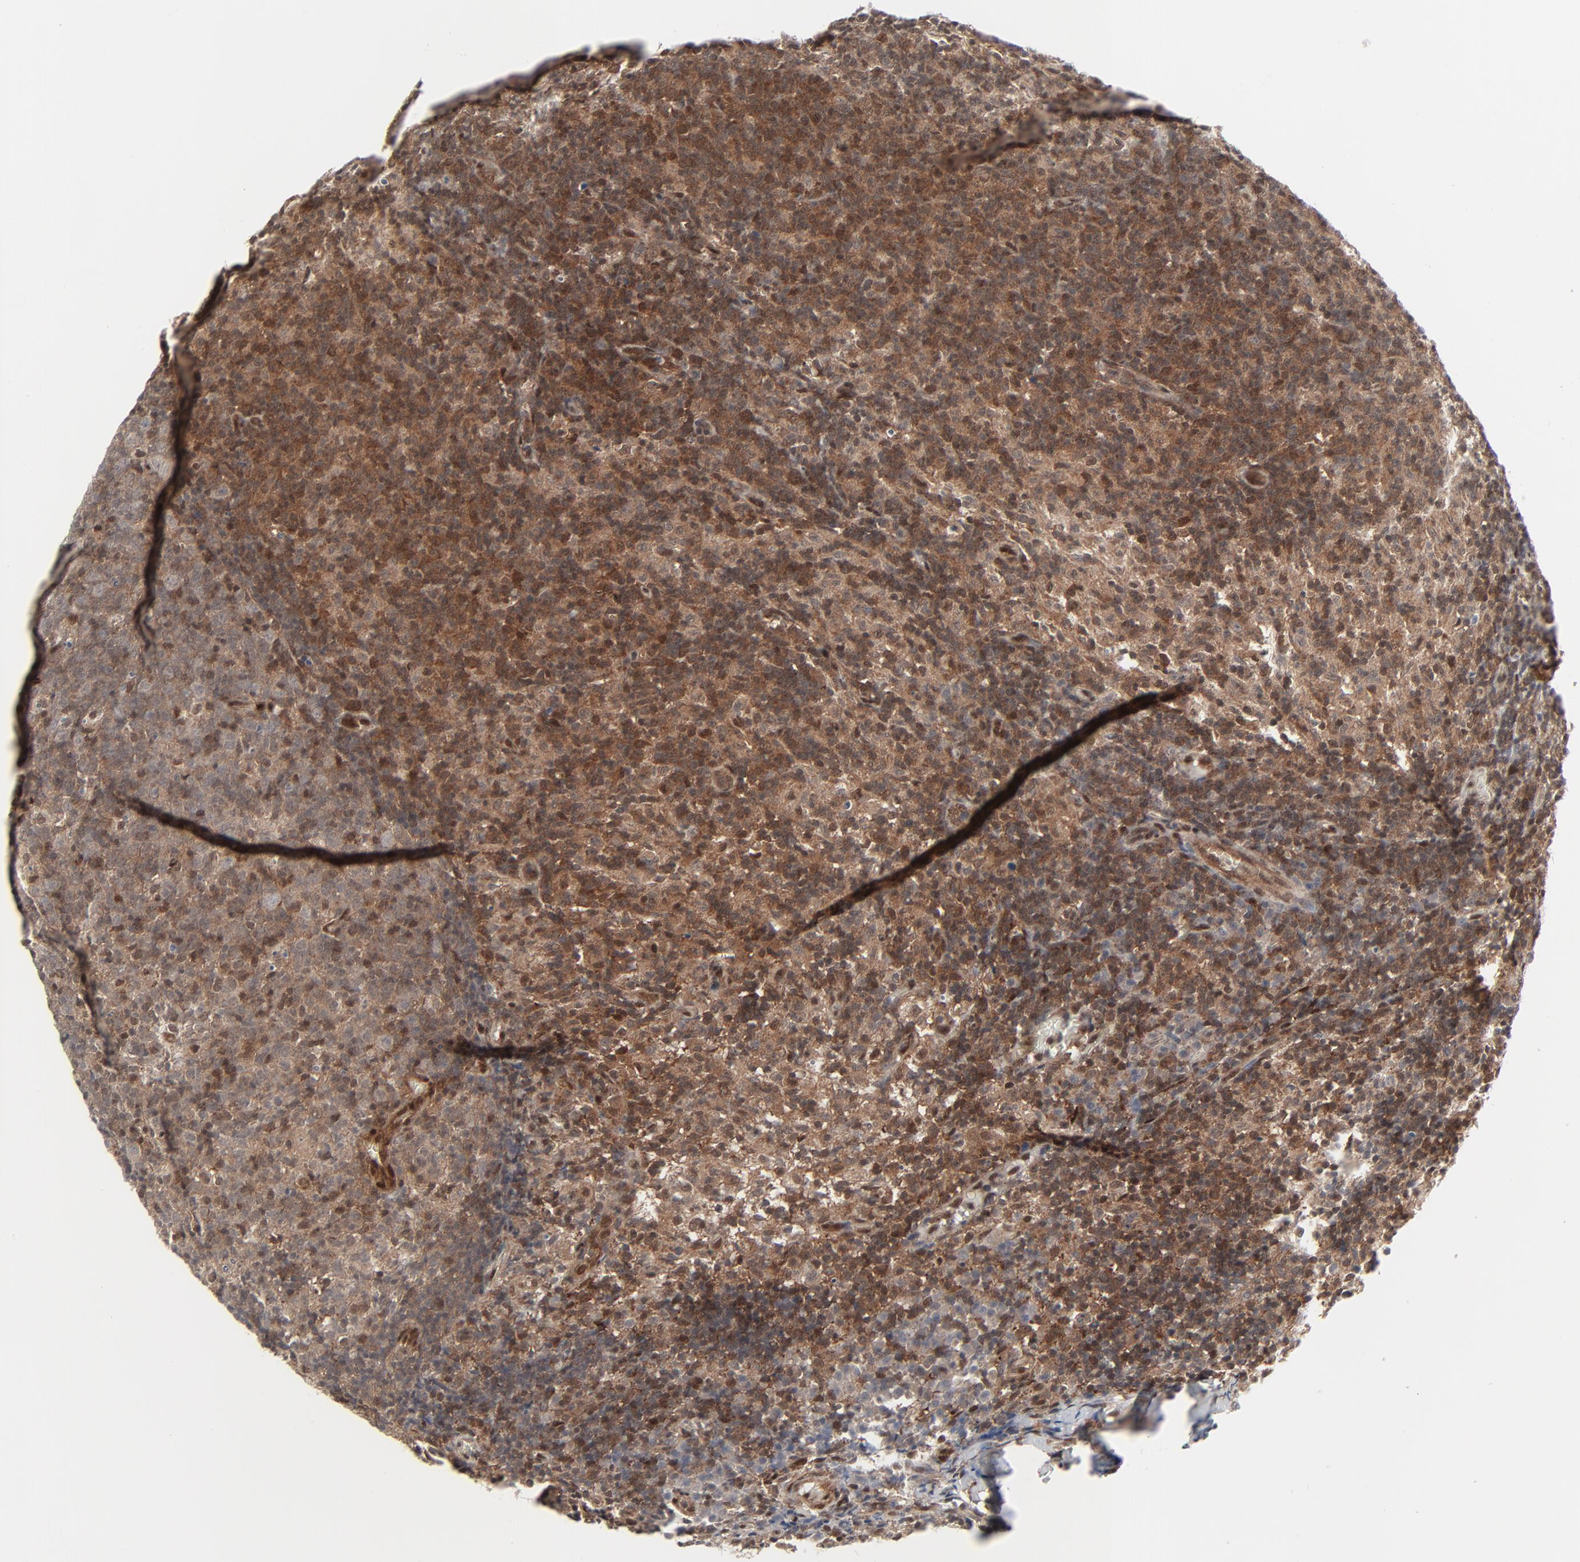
{"staining": {"intensity": "strong", "quantity": ">75%", "location": "cytoplasmic/membranous,nuclear"}, "tissue": "lymph node", "cell_type": "Germinal center cells", "image_type": "normal", "snomed": [{"axis": "morphology", "description": "Normal tissue, NOS"}, {"axis": "morphology", "description": "Inflammation, NOS"}, {"axis": "topography", "description": "Lymph node"}], "caption": "Benign lymph node reveals strong cytoplasmic/membranous,nuclear expression in about >75% of germinal center cells, visualized by immunohistochemistry. (Brightfield microscopy of DAB IHC at high magnification).", "gene": "AKT1", "patient": {"sex": "male", "age": 55}}